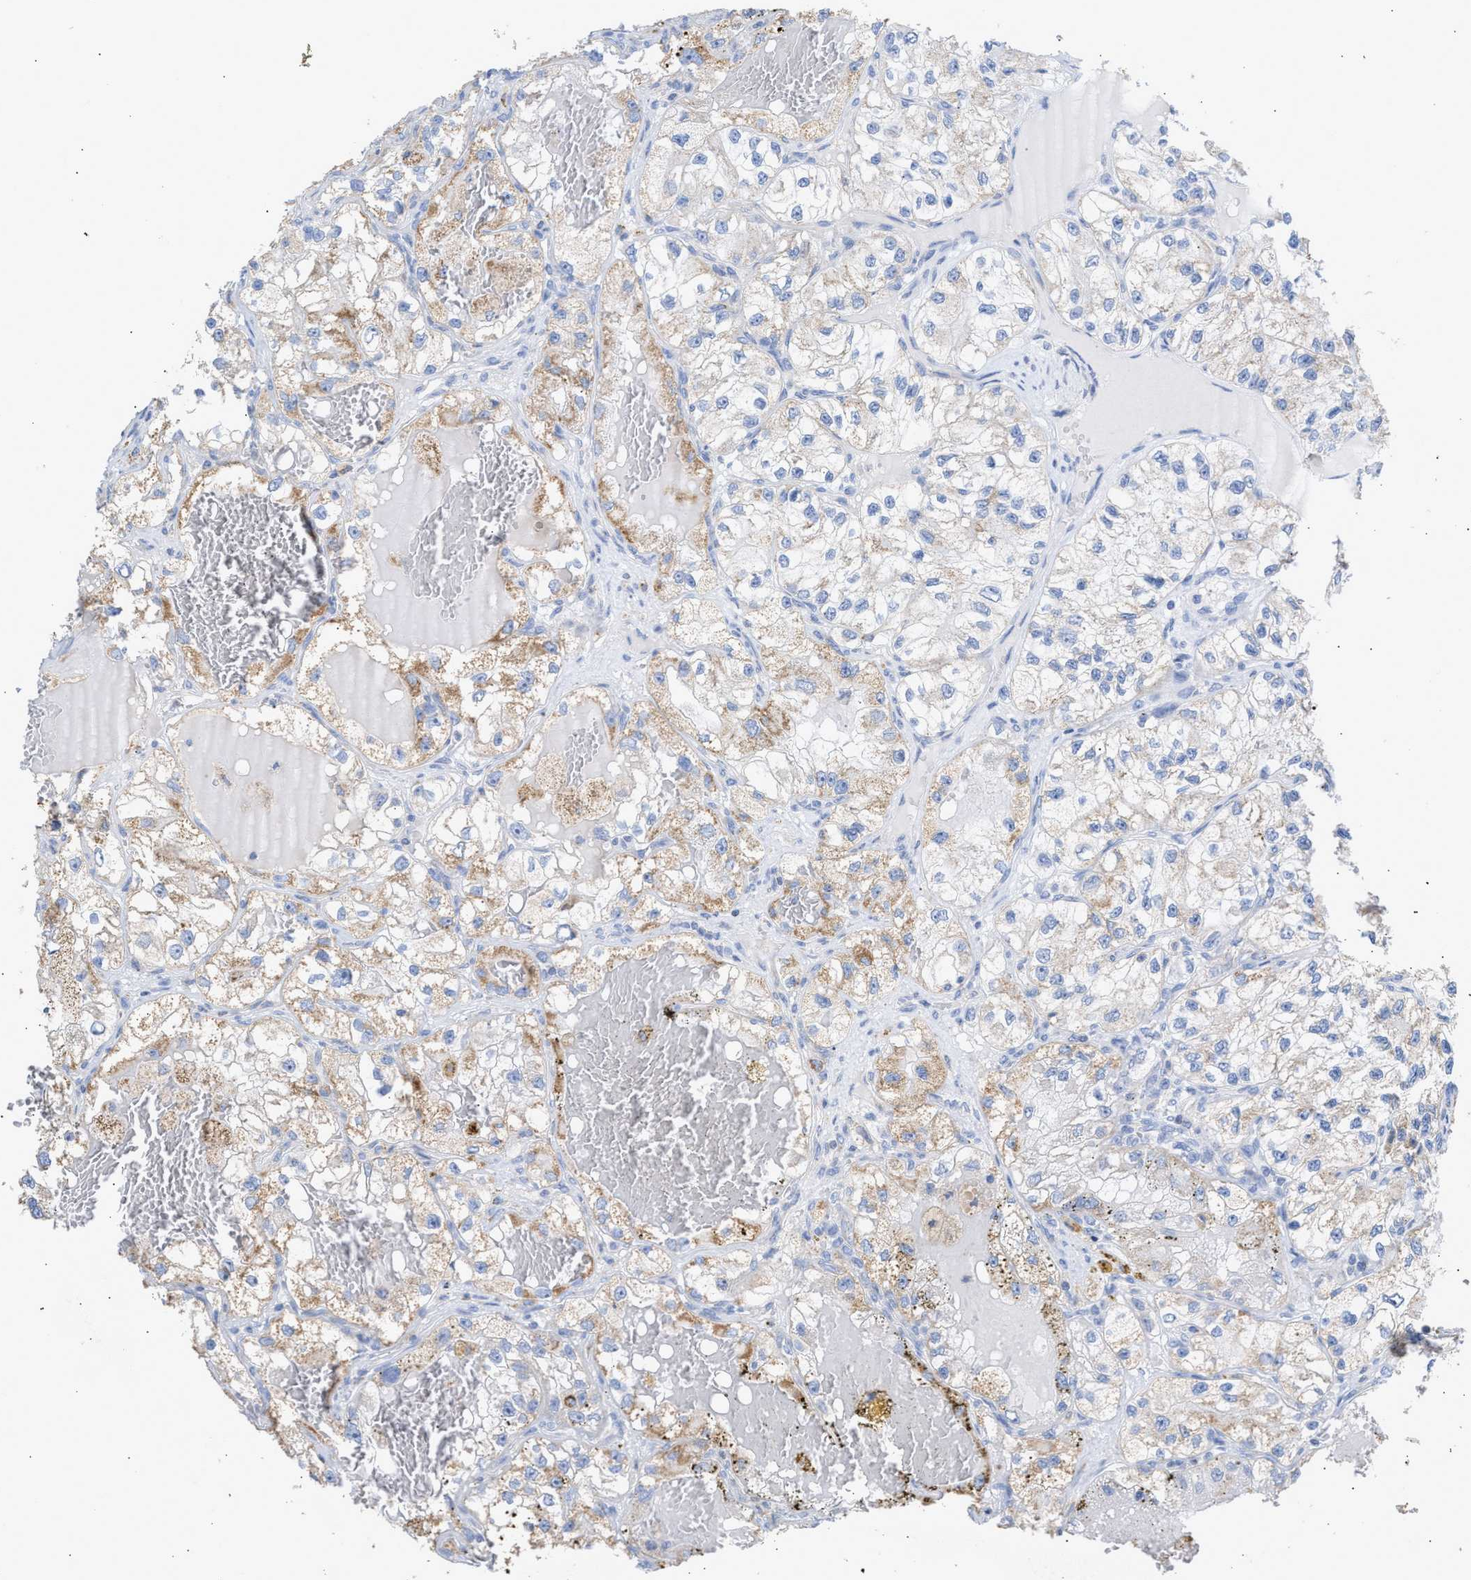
{"staining": {"intensity": "weak", "quantity": "25%-75%", "location": "cytoplasmic/membranous"}, "tissue": "renal cancer", "cell_type": "Tumor cells", "image_type": "cancer", "snomed": [{"axis": "morphology", "description": "Adenocarcinoma, NOS"}, {"axis": "topography", "description": "Kidney"}], "caption": "This is an image of immunohistochemistry staining of renal cancer, which shows weak staining in the cytoplasmic/membranous of tumor cells.", "gene": "ACOT13", "patient": {"sex": "female", "age": 57}}